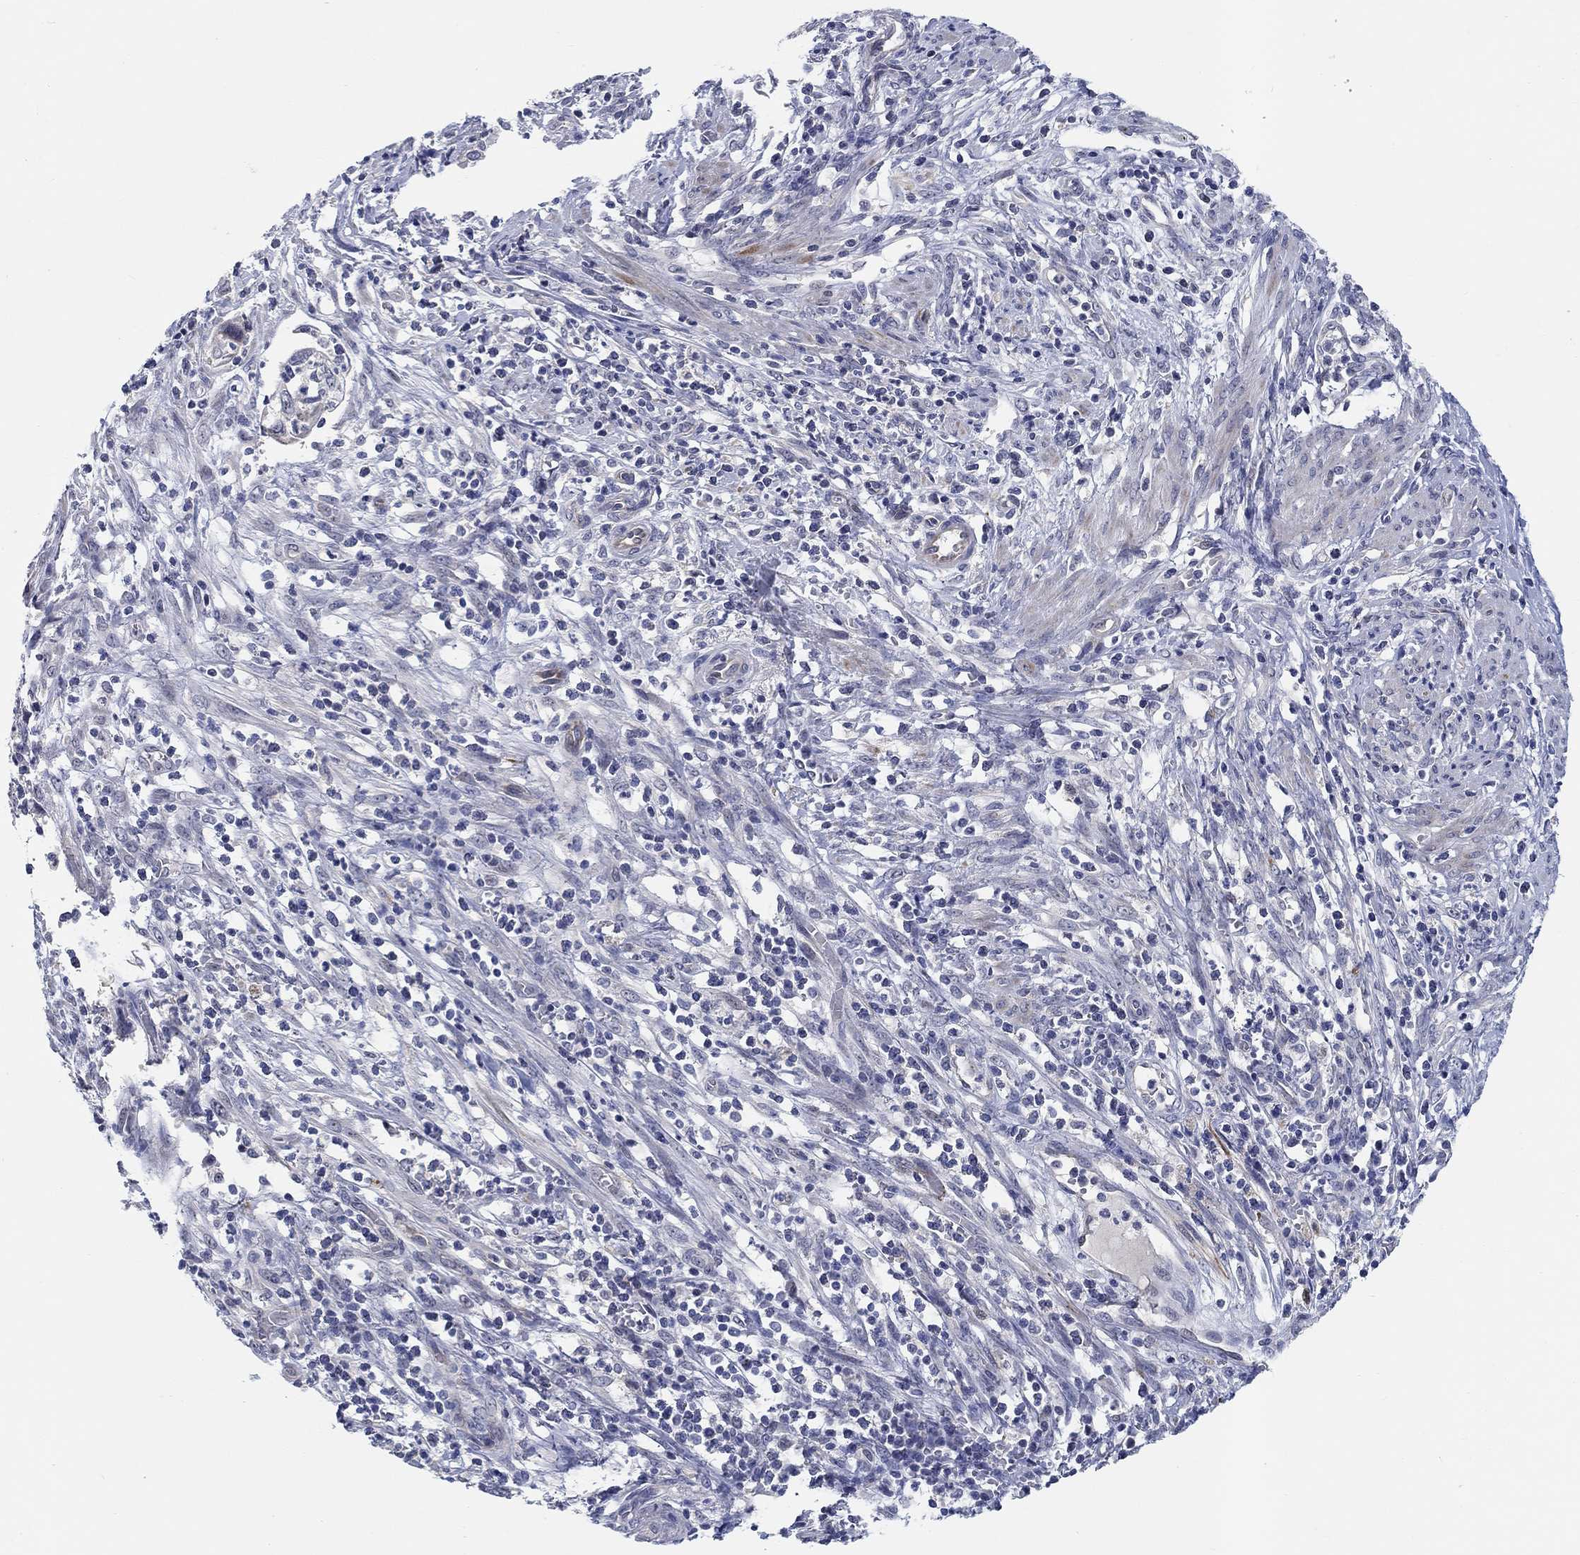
{"staining": {"intensity": "negative", "quantity": "none", "location": "none"}, "tissue": "cervical cancer", "cell_type": "Tumor cells", "image_type": "cancer", "snomed": [{"axis": "morphology", "description": "Squamous cell carcinoma, NOS"}, {"axis": "topography", "description": "Cervix"}], "caption": "An immunohistochemistry (IHC) image of squamous cell carcinoma (cervical) is shown. There is no staining in tumor cells of squamous cell carcinoma (cervical).", "gene": "SMIM18", "patient": {"sex": "female", "age": 70}}